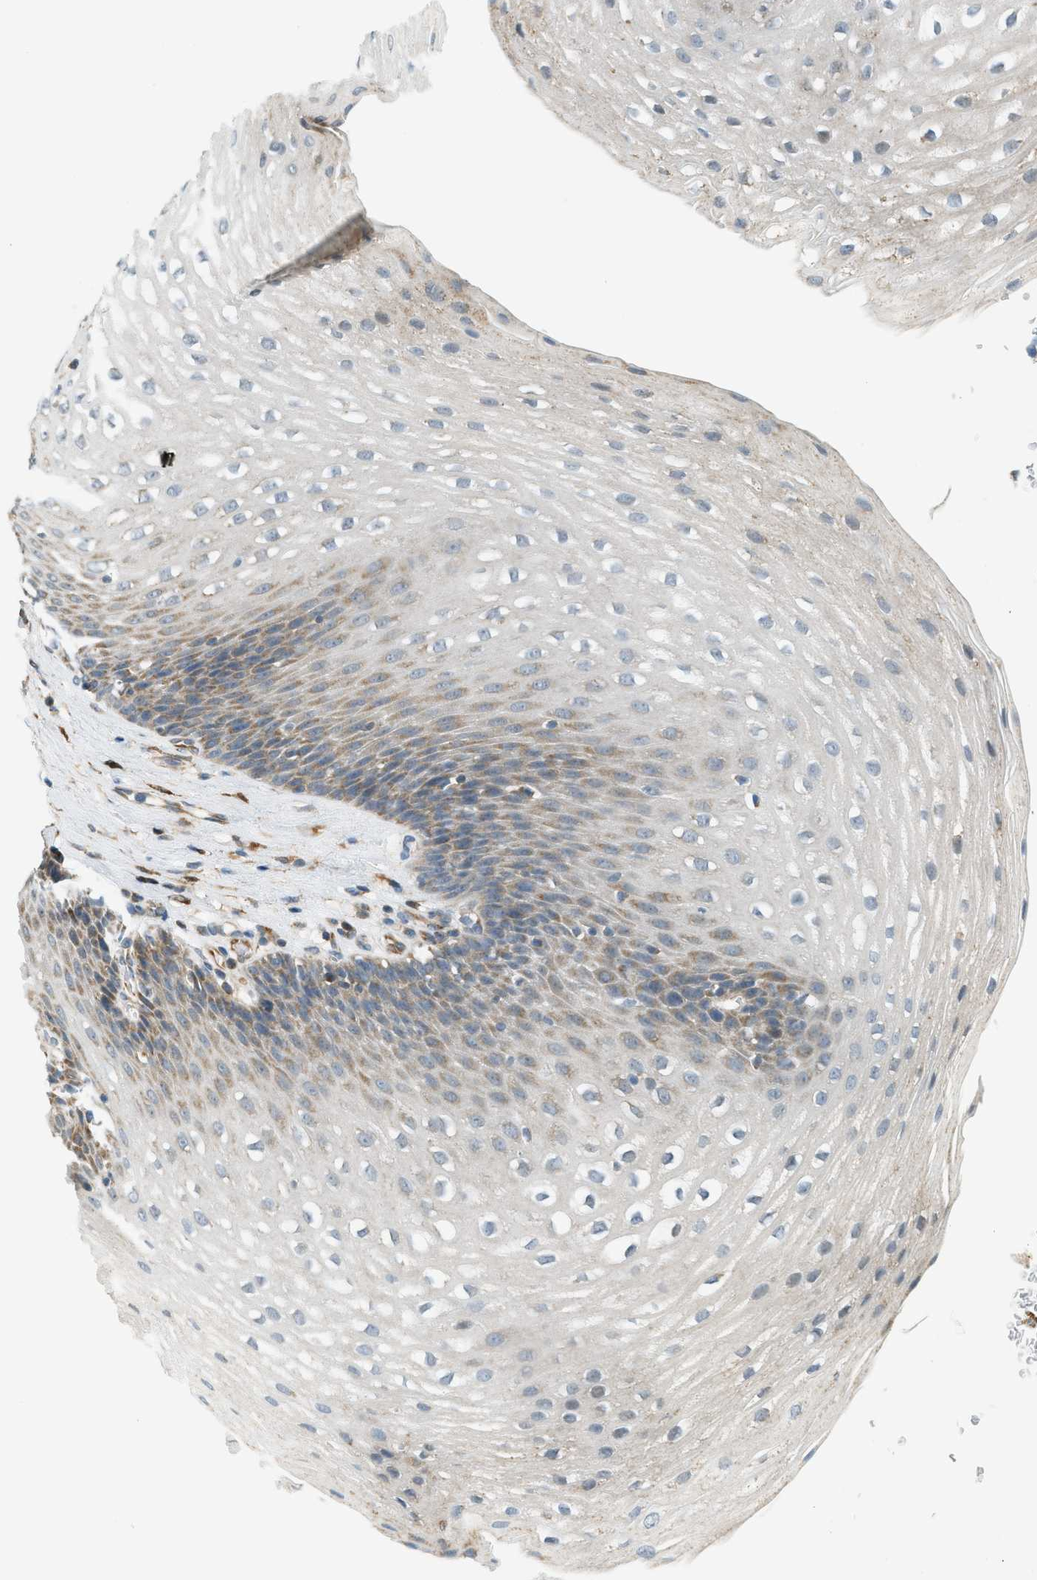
{"staining": {"intensity": "moderate", "quantity": "<25%", "location": "cytoplasmic/membranous"}, "tissue": "esophagus", "cell_type": "Squamous epithelial cells", "image_type": "normal", "snomed": [{"axis": "morphology", "description": "Normal tissue, NOS"}, {"axis": "topography", "description": "Esophagus"}], "caption": "Squamous epithelial cells show low levels of moderate cytoplasmic/membranous positivity in about <25% of cells in normal human esophagus. (IHC, brightfield microscopy, high magnification).", "gene": "PIGG", "patient": {"sex": "male", "age": 48}}